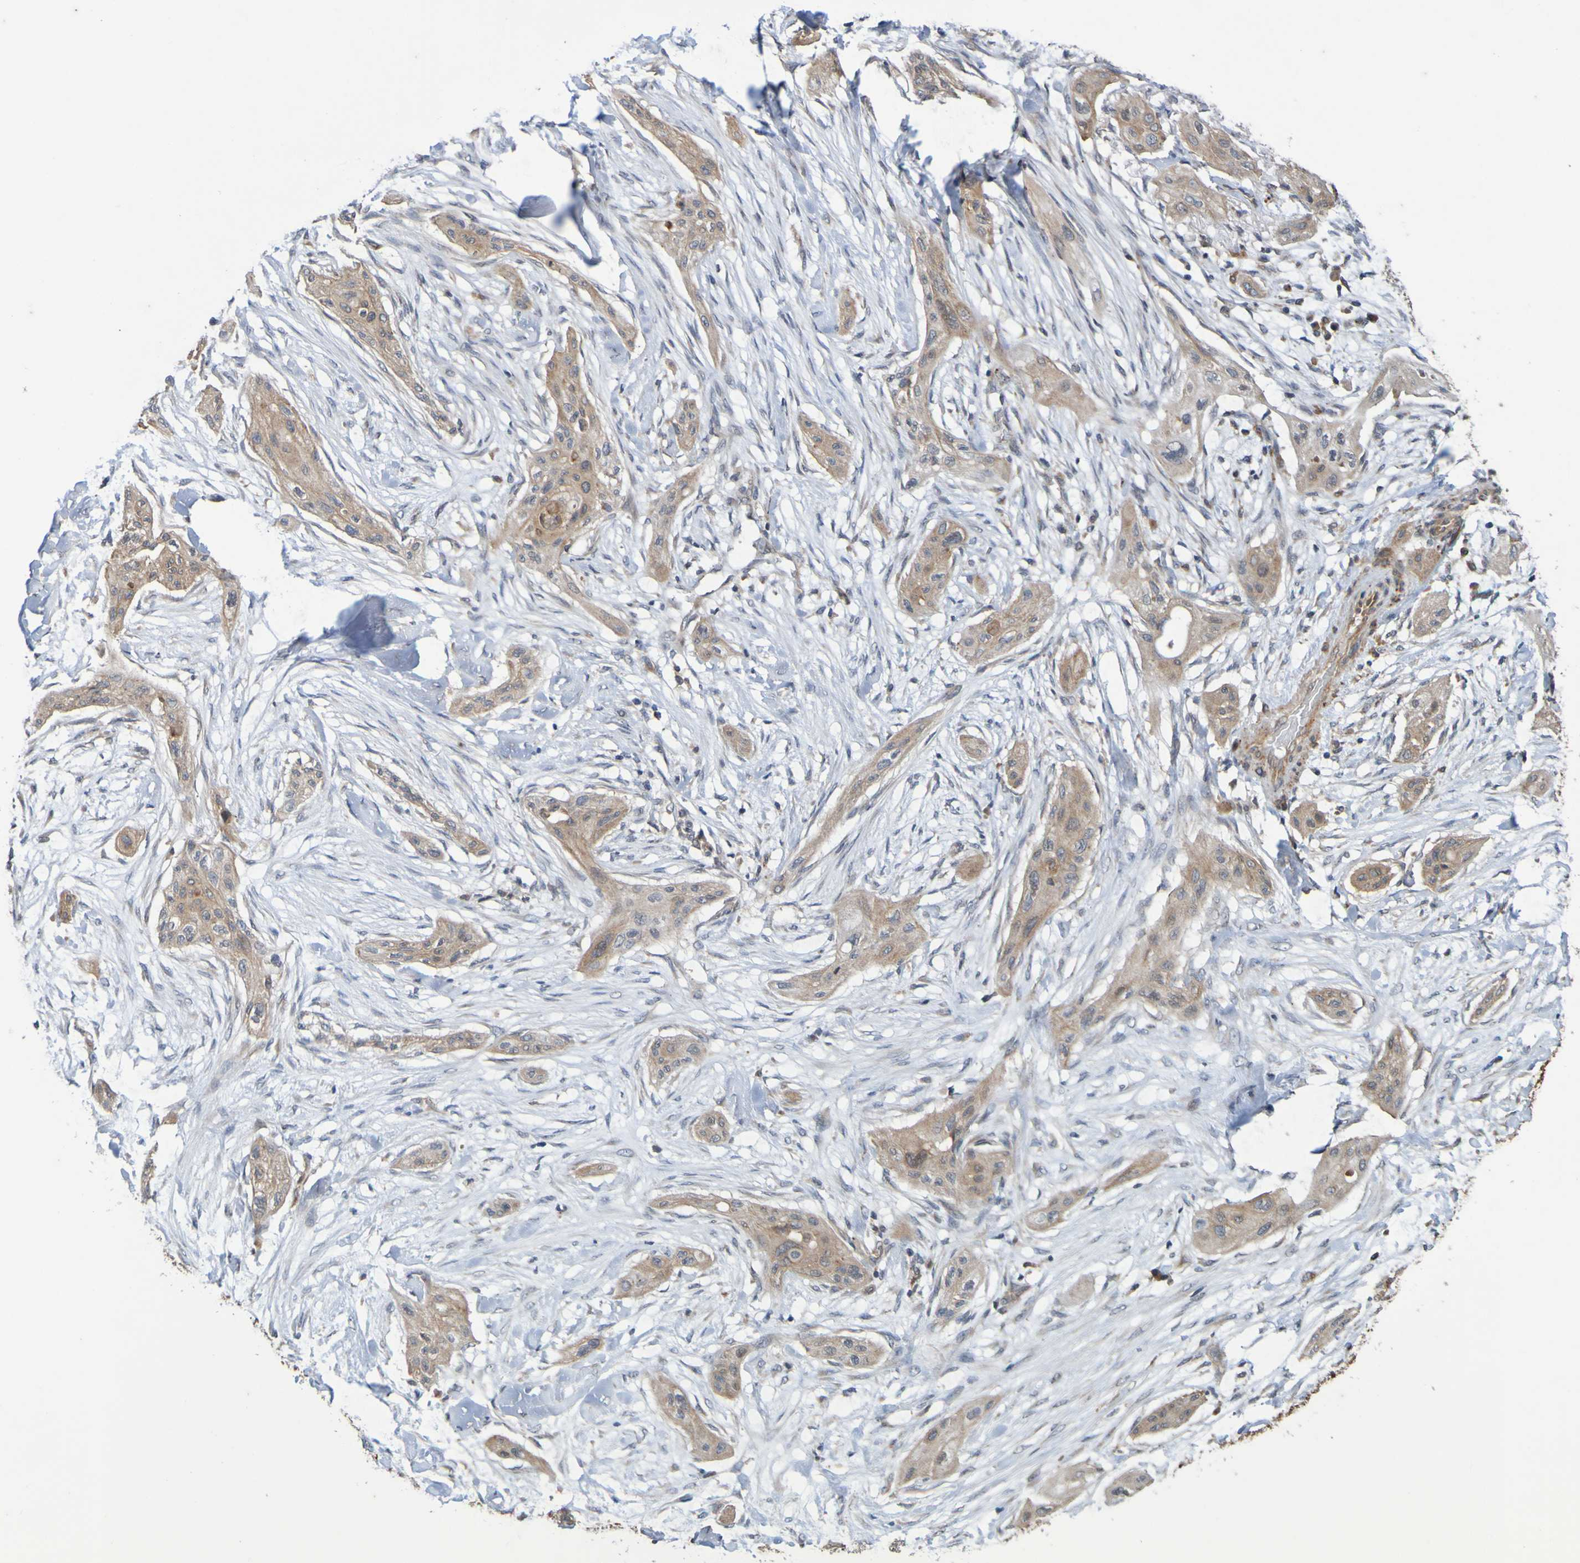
{"staining": {"intensity": "moderate", "quantity": ">75%", "location": "cytoplasmic/membranous"}, "tissue": "lung cancer", "cell_type": "Tumor cells", "image_type": "cancer", "snomed": [{"axis": "morphology", "description": "Squamous cell carcinoma, NOS"}, {"axis": "topography", "description": "Lung"}], "caption": "There is medium levels of moderate cytoplasmic/membranous positivity in tumor cells of lung squamous cell carcinoma, as demonstrated by immunohistochemical staining (brown color).", "gene": "UCN", "patient": {"sex": "female", "age": 47}}